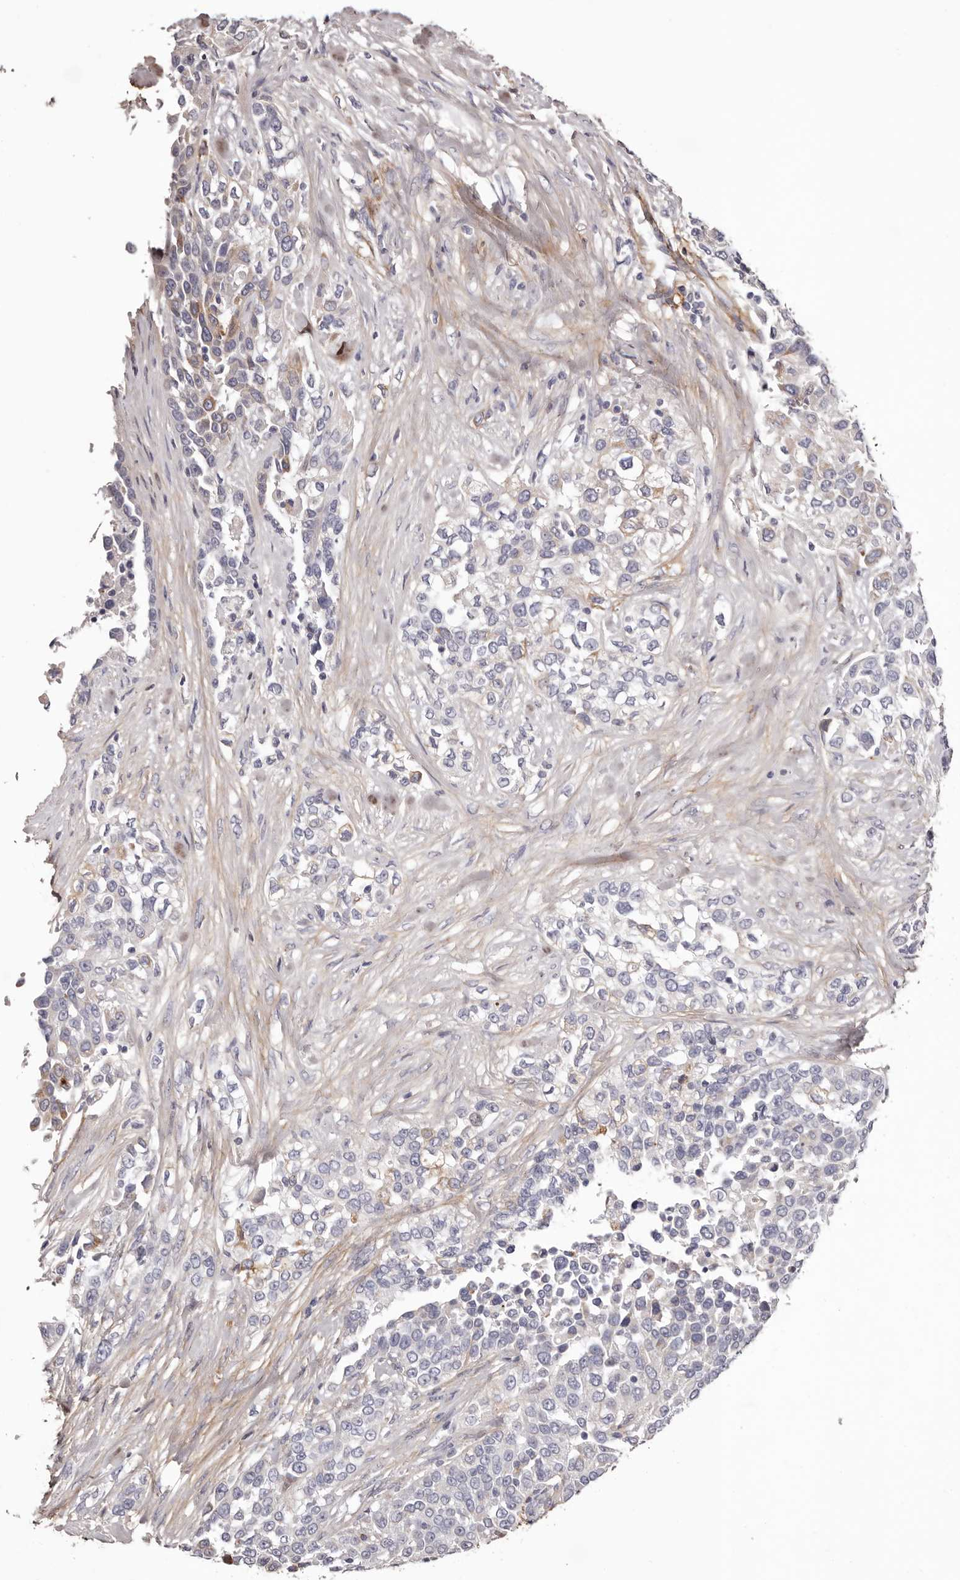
{"staining": {"intensity": "negative", "quantity": "none", "location": "none"}, "tissue": "urothelial cancer", "cell_type": "Tumor cells", "image_type": "cancer", "snomed": [{"axis": "morphology", "description": "Urothelial carcinoma, High grade"}, {"axis": "topography", "description": "Urinary bladder"}], "caption": "There is no significant positivity in tumor cells of urothelial carcinoma (high-grade). (Brightfield microscopy of DAB immunohistochemistry (IHC) at high magnification).", "gene": "COL6A1", "patient": {"sex": "female", "age": 80}}